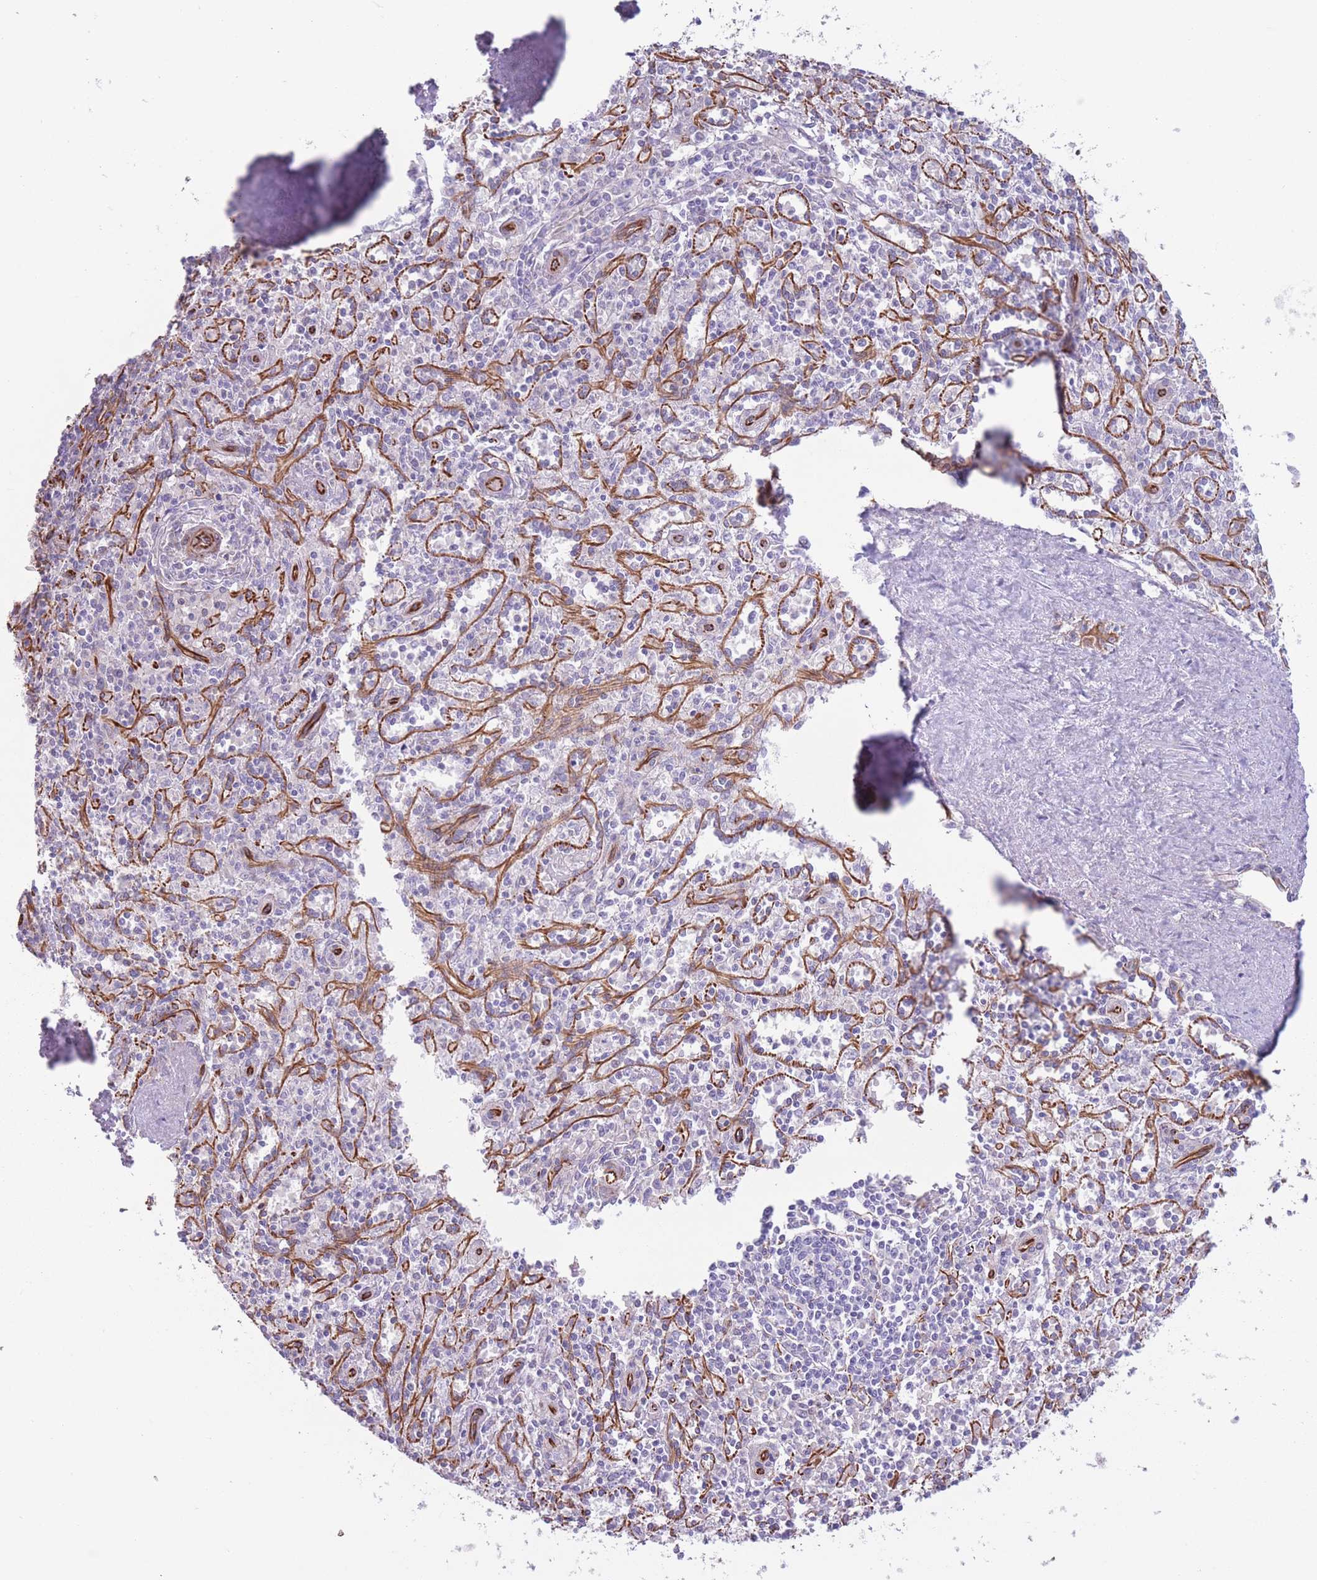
{"staining": {"intensity": "negative", "quantity": "none", "location": "none"}, "tissue": "spleen", "cell_type": "Cells in red pulp", "image_type": "normal", "snomed": [{"axis": "morphology", "description": "Normal tissue, NOS"}, {"axis": "topography", "description": "Spleen"}], "caption": "Cells in red pulp show no significant protein positivity in normal spleen.", "gene": "ATP5MF", "patient": {"sex": "female", "age": 70}}